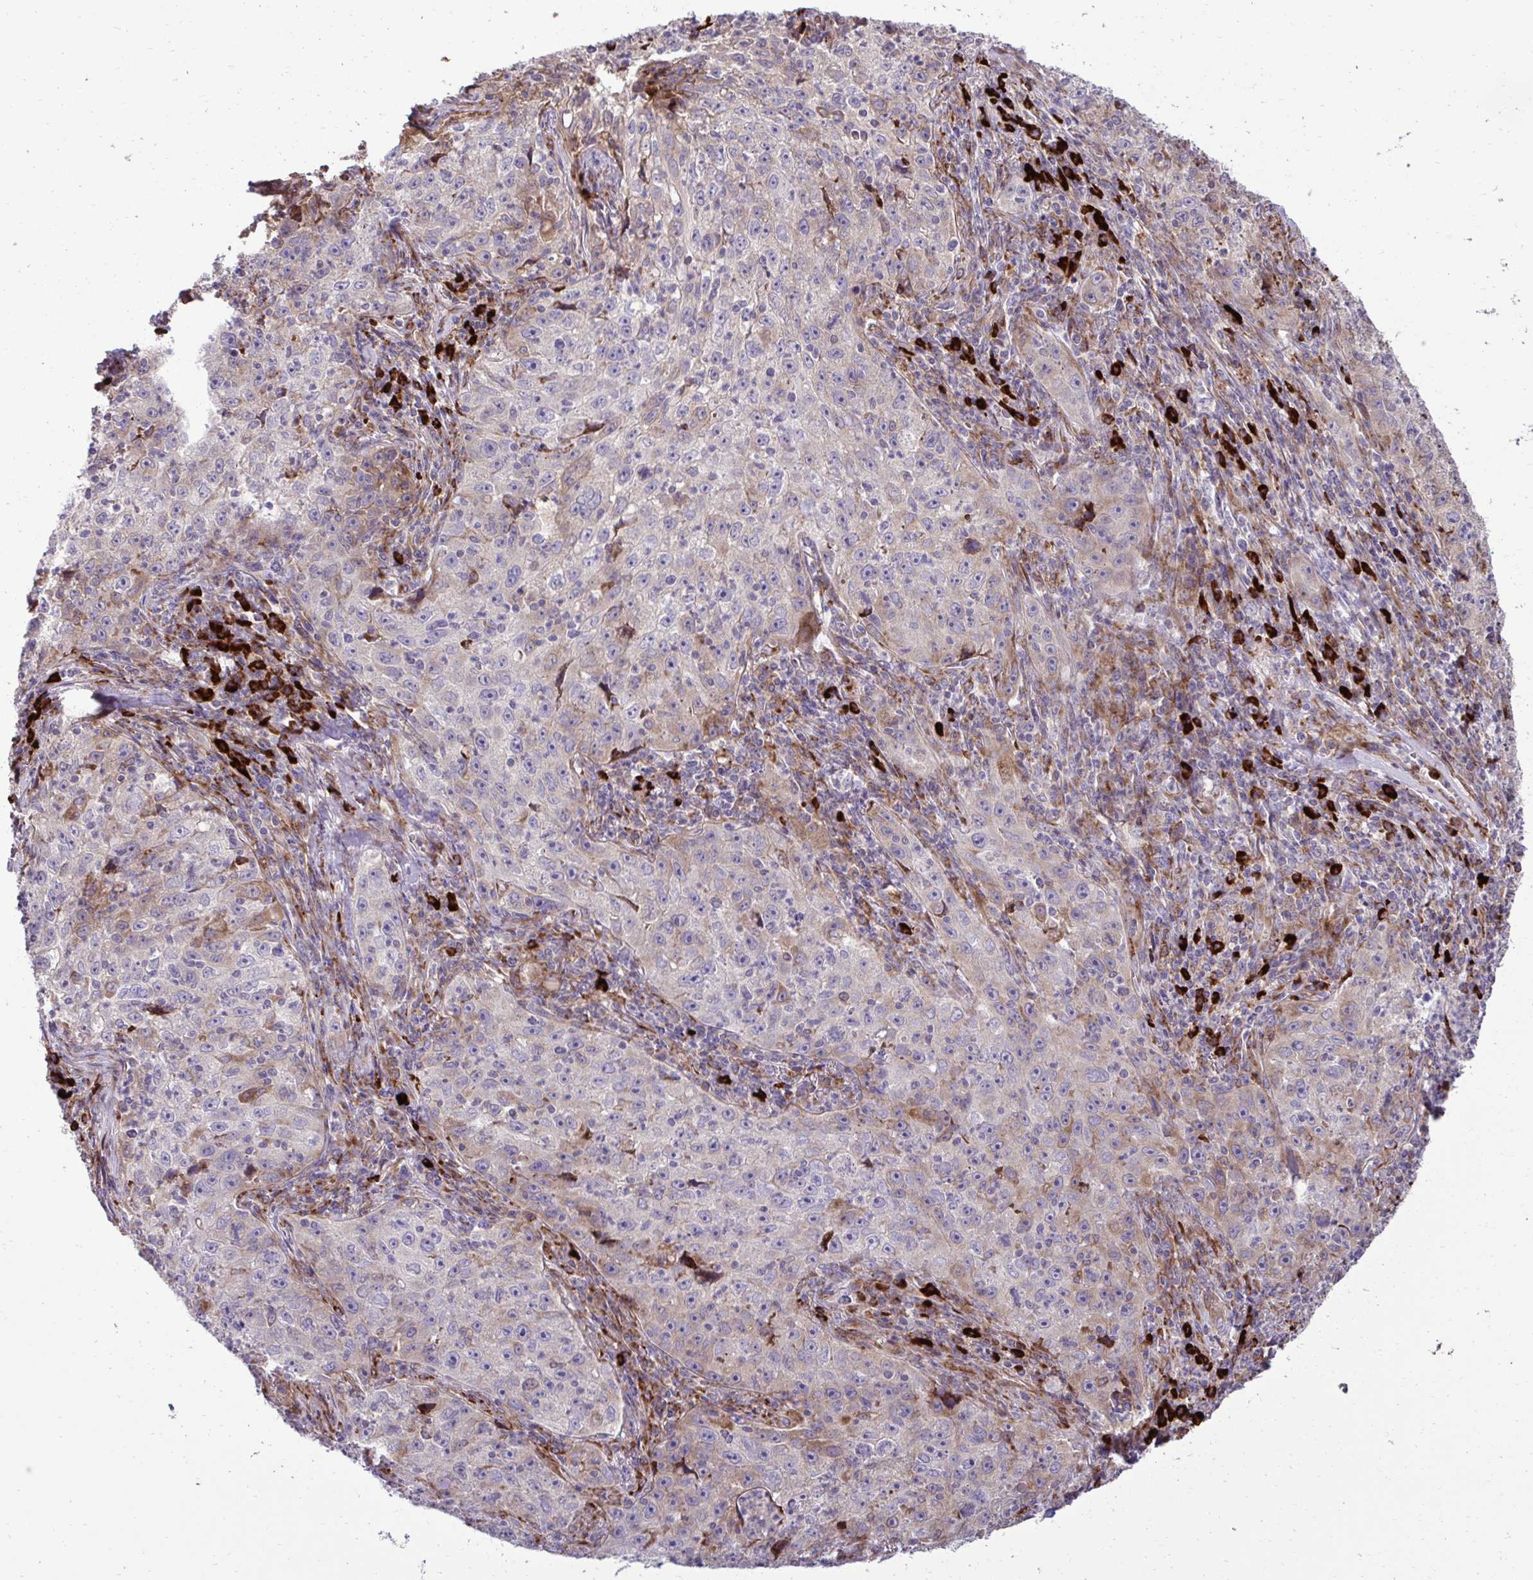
{"staining": {"intensity": "weak", "quantity": "<25%", "location": "cytoplasmic/membranous"}, "tissue": "lung cancer", "cell_type": "Tumor cells", "image_type": "cancer", "snomed": [{"axis": "morphology", "description": "Squamous cell carcinoma, NOS"}, {"axis": "topography", "description": "Lung"}], "caption": "The micrograph demonstrates no significant expression in tumor cells of lung cancer. (Stains: DAB immunohistochemistry with hematoxylin counter stain, Microscopy: brightfield microscopy at high magnification).", "gene": "LIMS1", "patient": {"sex": "male", "age": 71}}